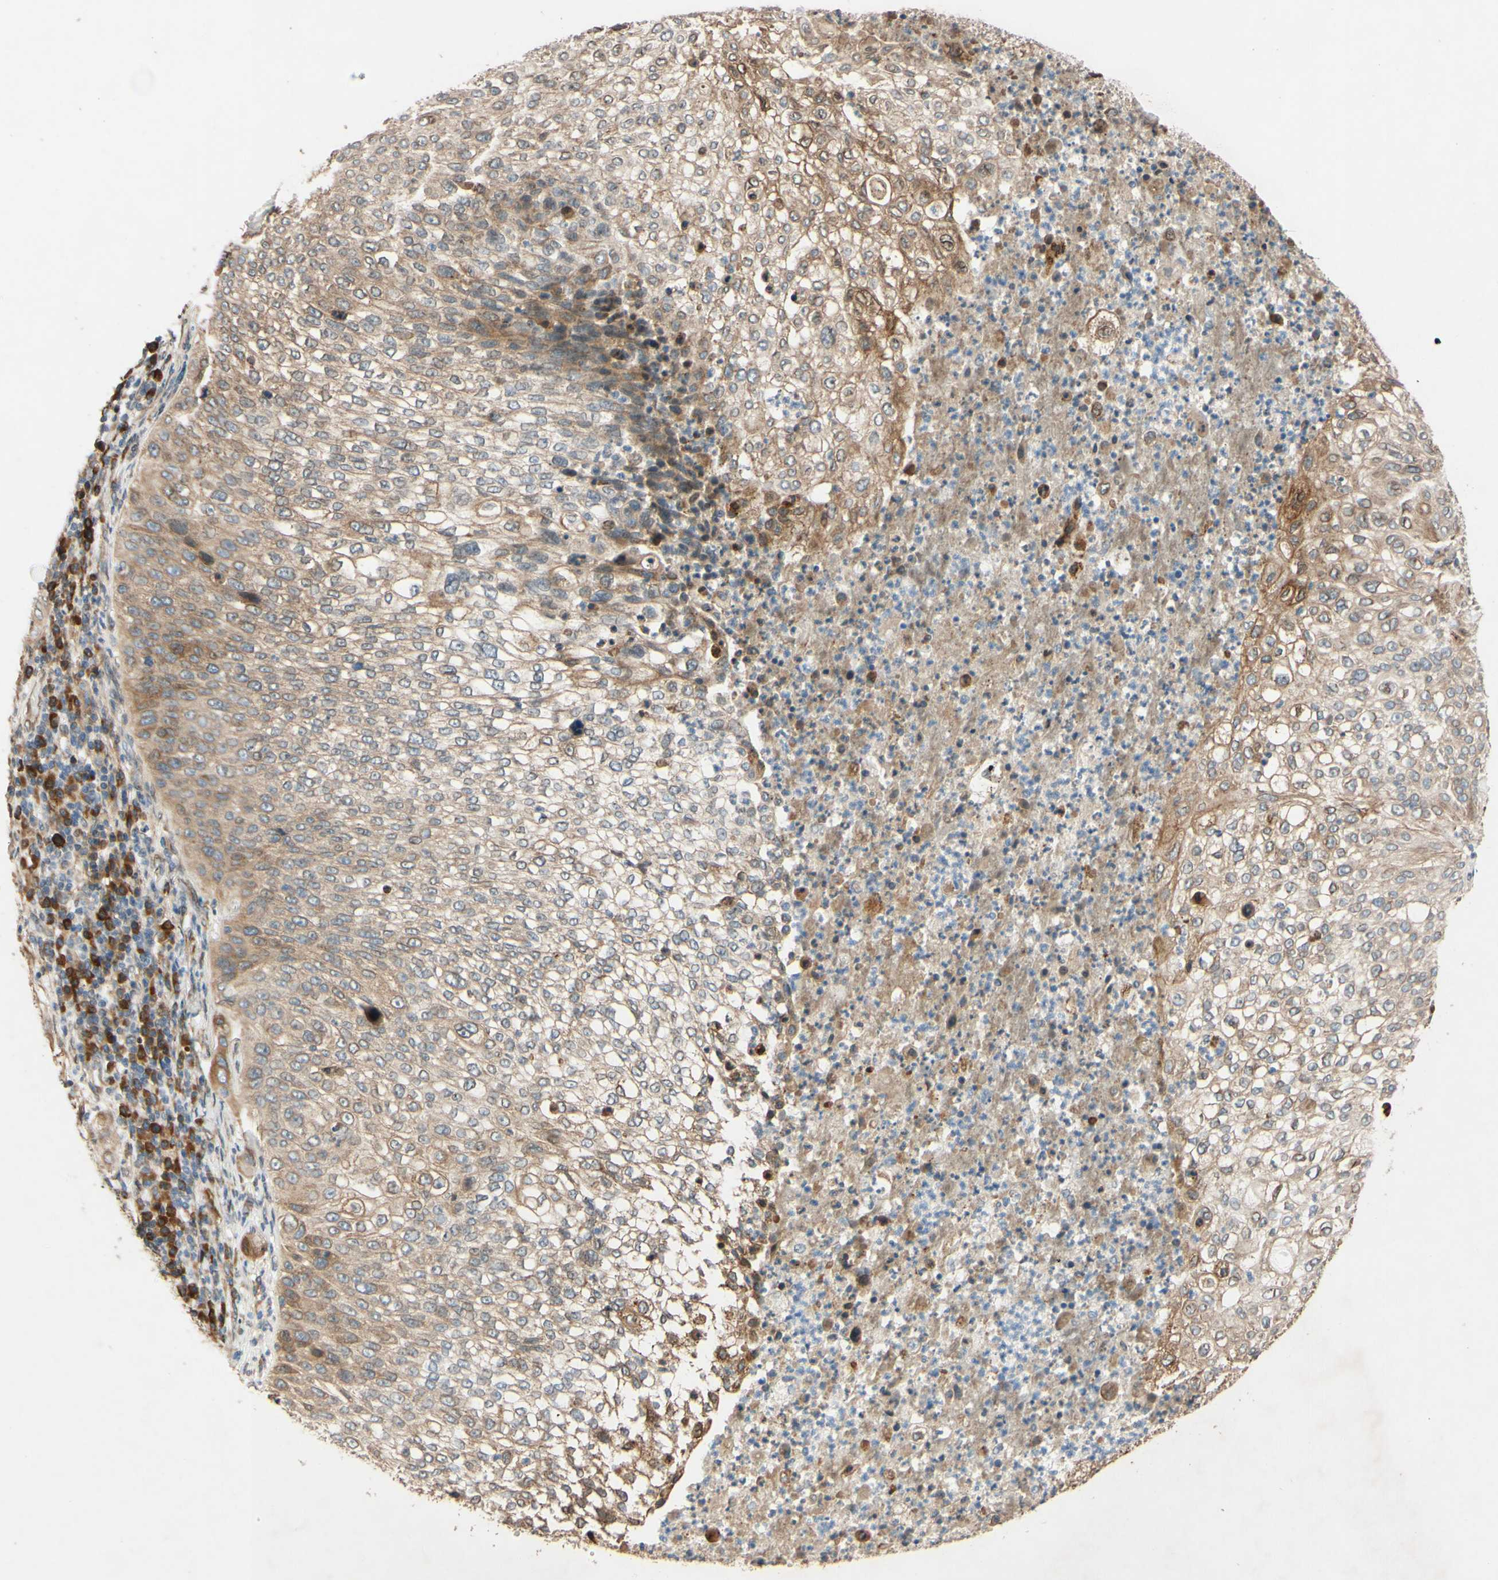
{"staining": {"intensity": "strong", "quantity": "<25%", "location": "cytoplasmic/membranous"}, "tissue": "lung cancer", "cell_type": "Tumor cells", "image_type": "cancer", "snomed": [{"axis": "morphology", "description": "Inflammation, NOS"}, {"axis": "morphology", "description": "Squamous cell carcinoma, NOS"}, {"axis": "topography", "description": "Lymph node"}, {"axis": "topography", "description": "Soft tissue"}, {"axis": "topography", "description": "Lung"}], "caption": "Human lung squamous cell carcinoma stained for a protein (brown) shows strong cytoplasmic/membranous positive staining in approximately <25% of tumor cells.", "gene": "PTPRU", "patient": {"sex": "male", "age": 66}}